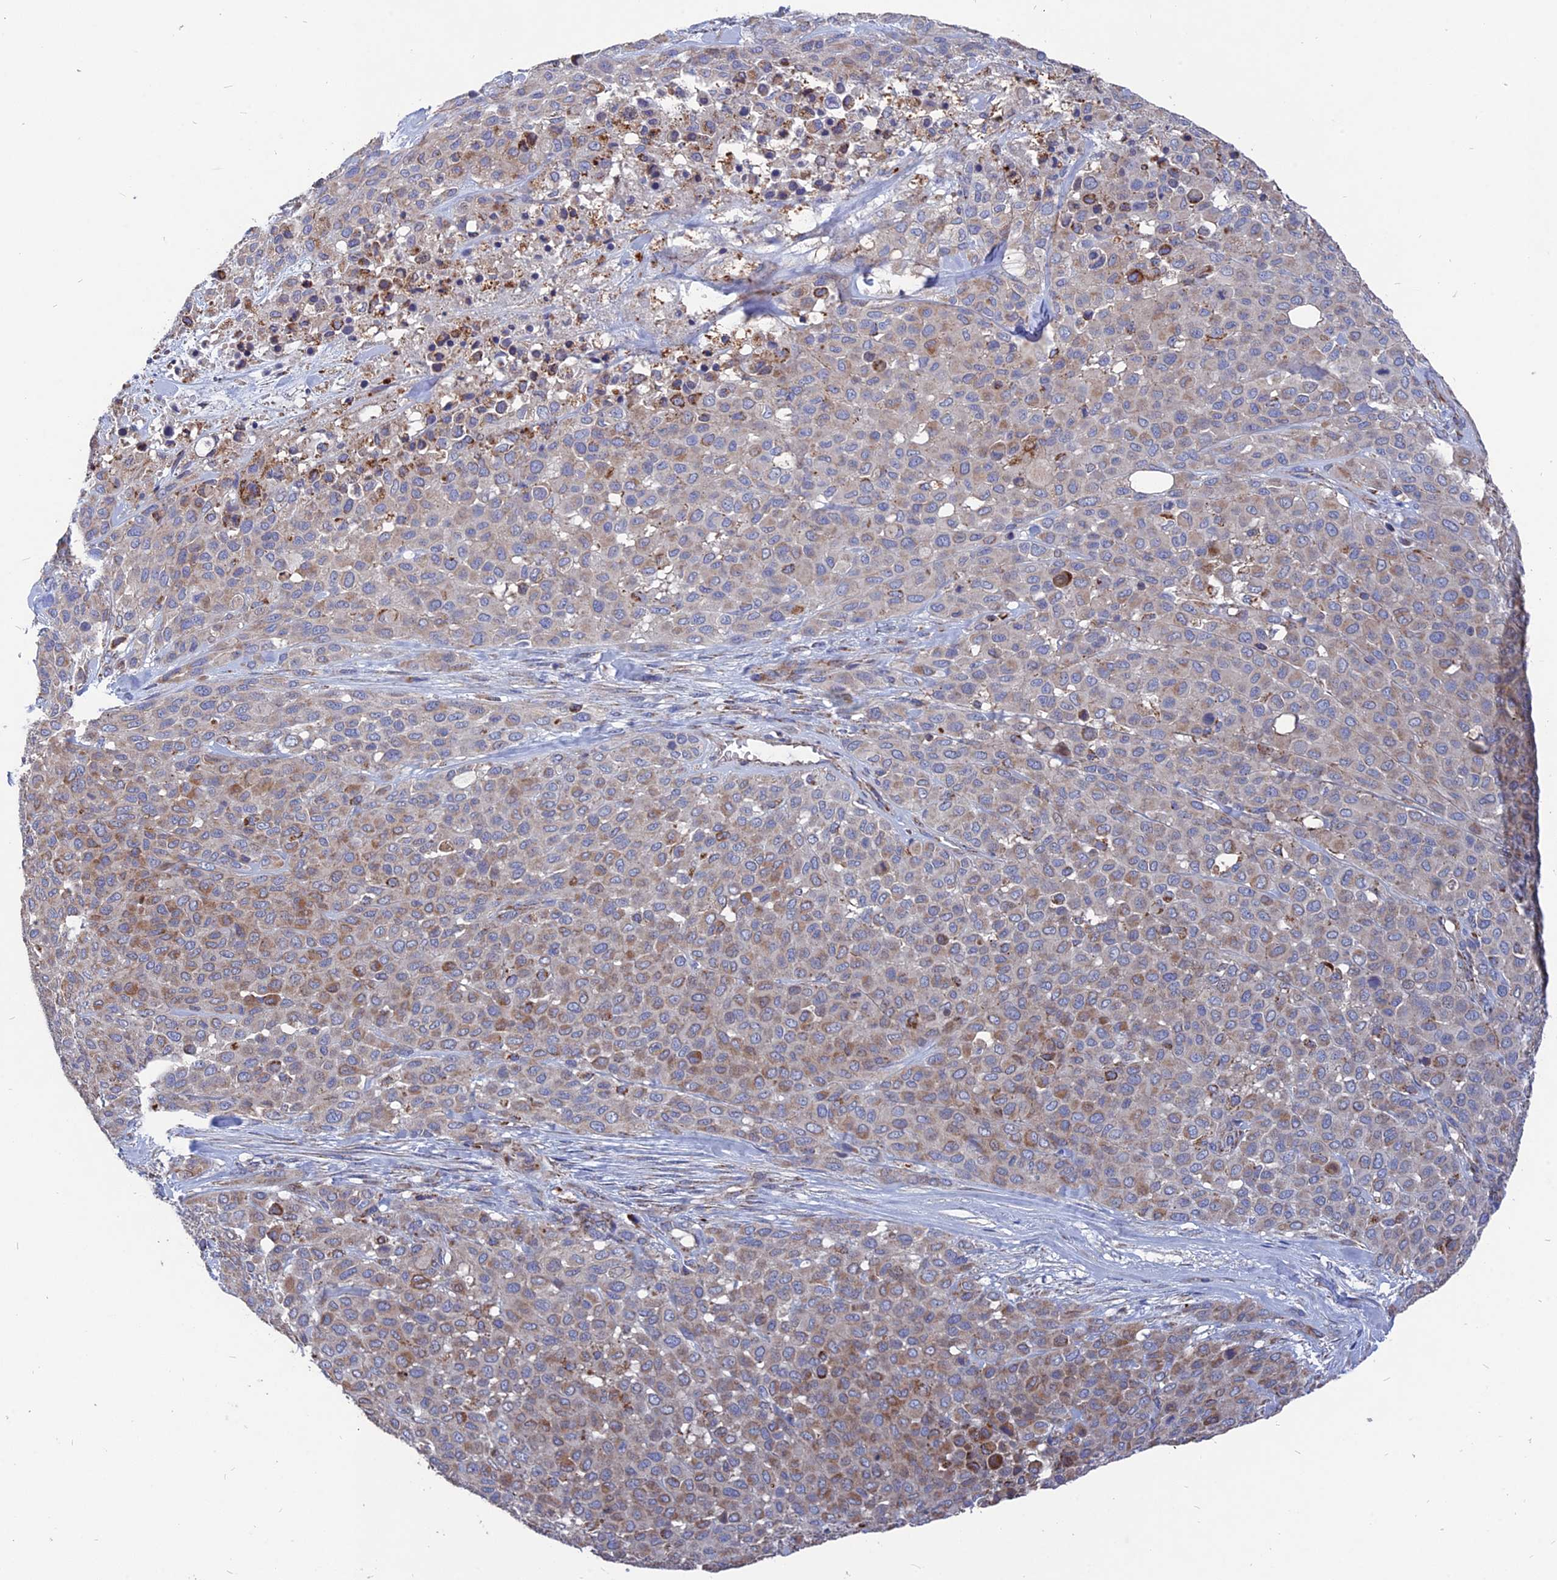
{"staining": {"intensity": "moderate", "quantity": "25%-75%", "location": "cytoplasmic/membranous"}, "tissue": "melanoma", "cell_type": "Tumor cells", "image_type": "cancer", "snomed": [{"axis": "morphology", "description": "Malignant melanoma, Metastatic site"}, {"axis": "topography", "description": "Skin"}], "caption": "A brown stain highlights moderate cytoplasmic/membranous expression of a protein in melanoma tumor cells.", "gene": "TGFA", "patient": {"sex": "female", "age": 81}}